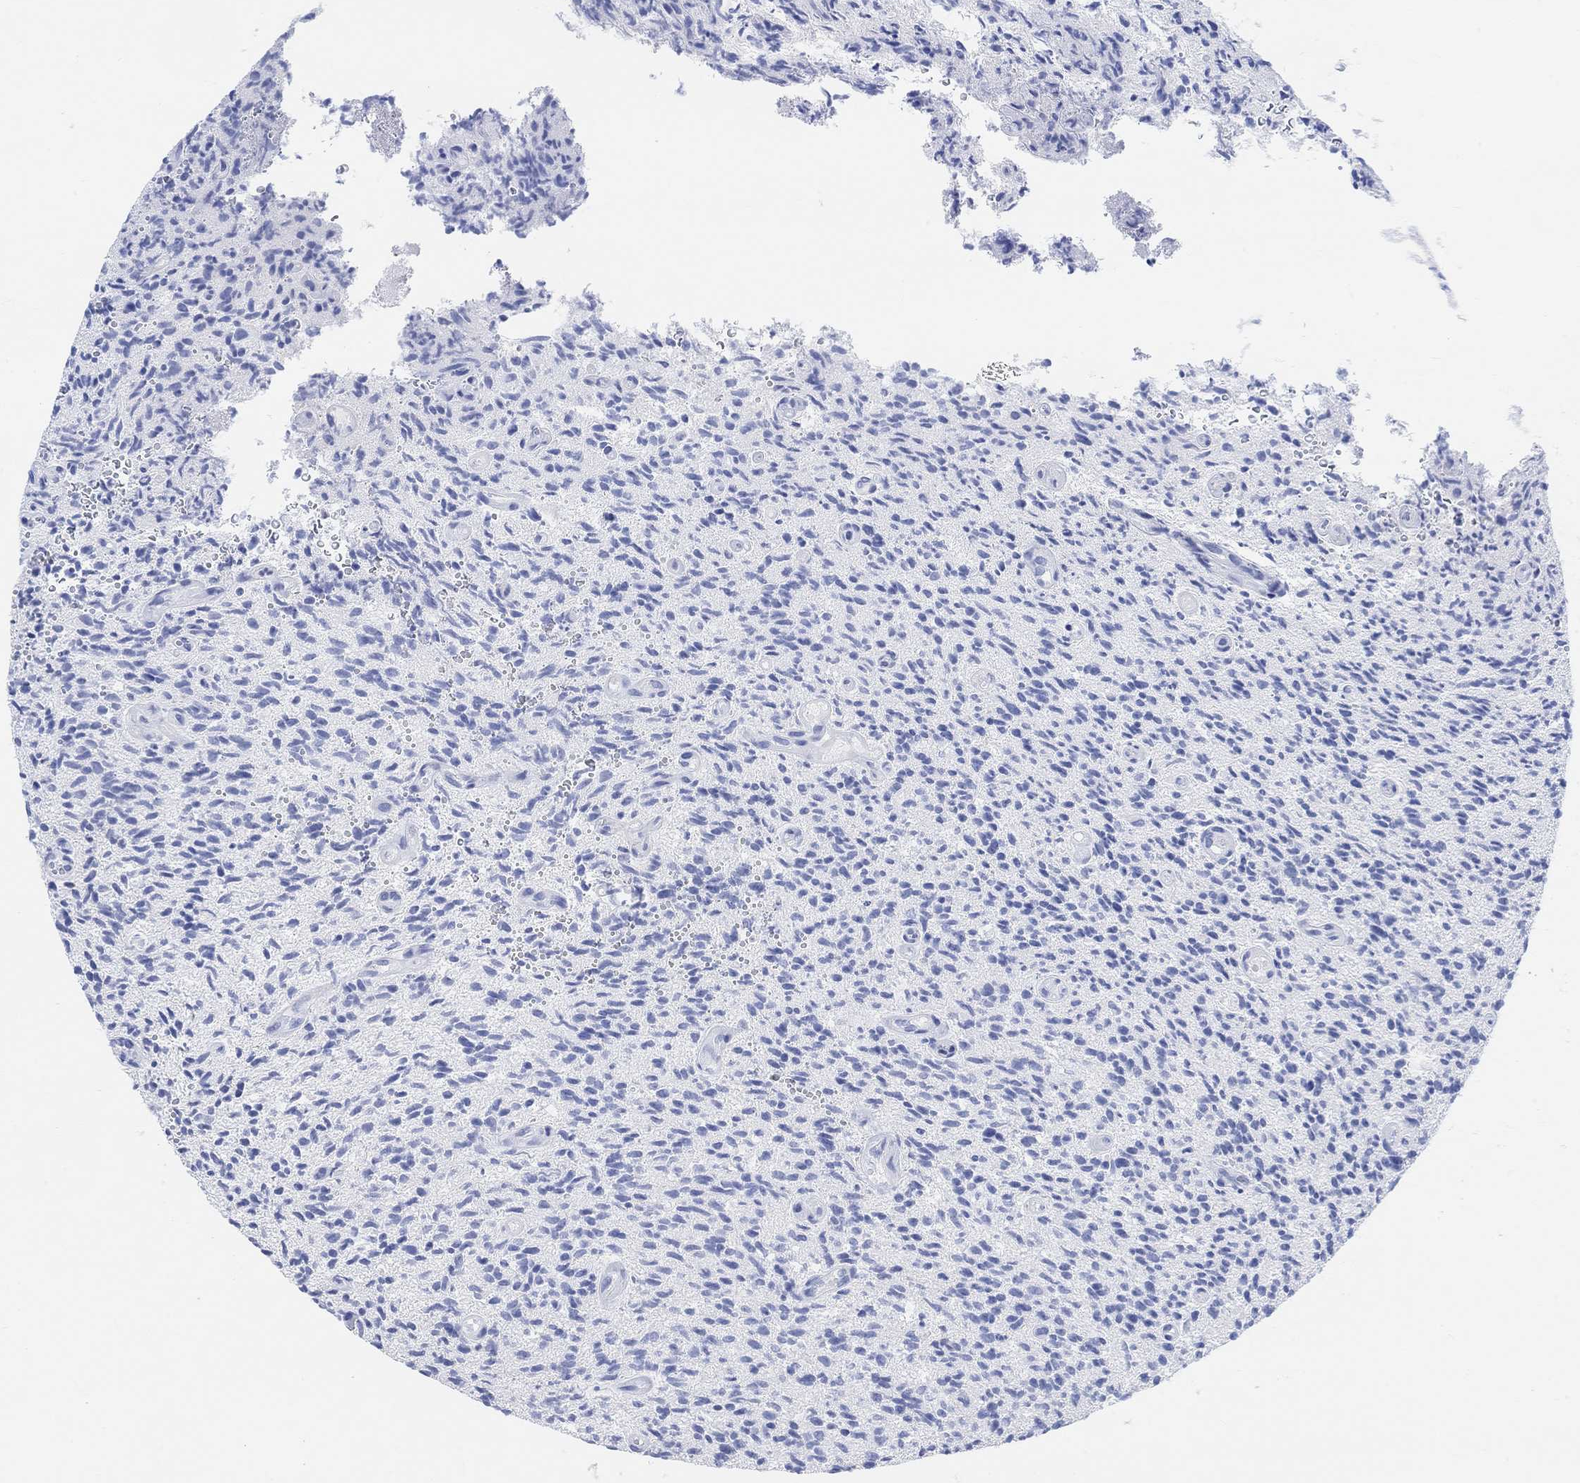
{"staining": {"intensity": "negative", "quantity": "none", "location": "none"}, "tissue": "glioma", "cell_type": "Tumor cells", "image_type": "cancer", "snomed": [{"axis": "morphology", "description": "Glioma, malignant, High grade"}, {"axis": "topography", "description": "Brain"}], "caption": "Immunohistochemical staining of glioma demonstrates no significant staining in tumor cells. (DAB (3,3'-diaminobenzidine) immunohistochemistry (IHC) with hematoxylin counter stain).", "gene": "ENO4", "patient": {"sex": "male", "age": 64}}